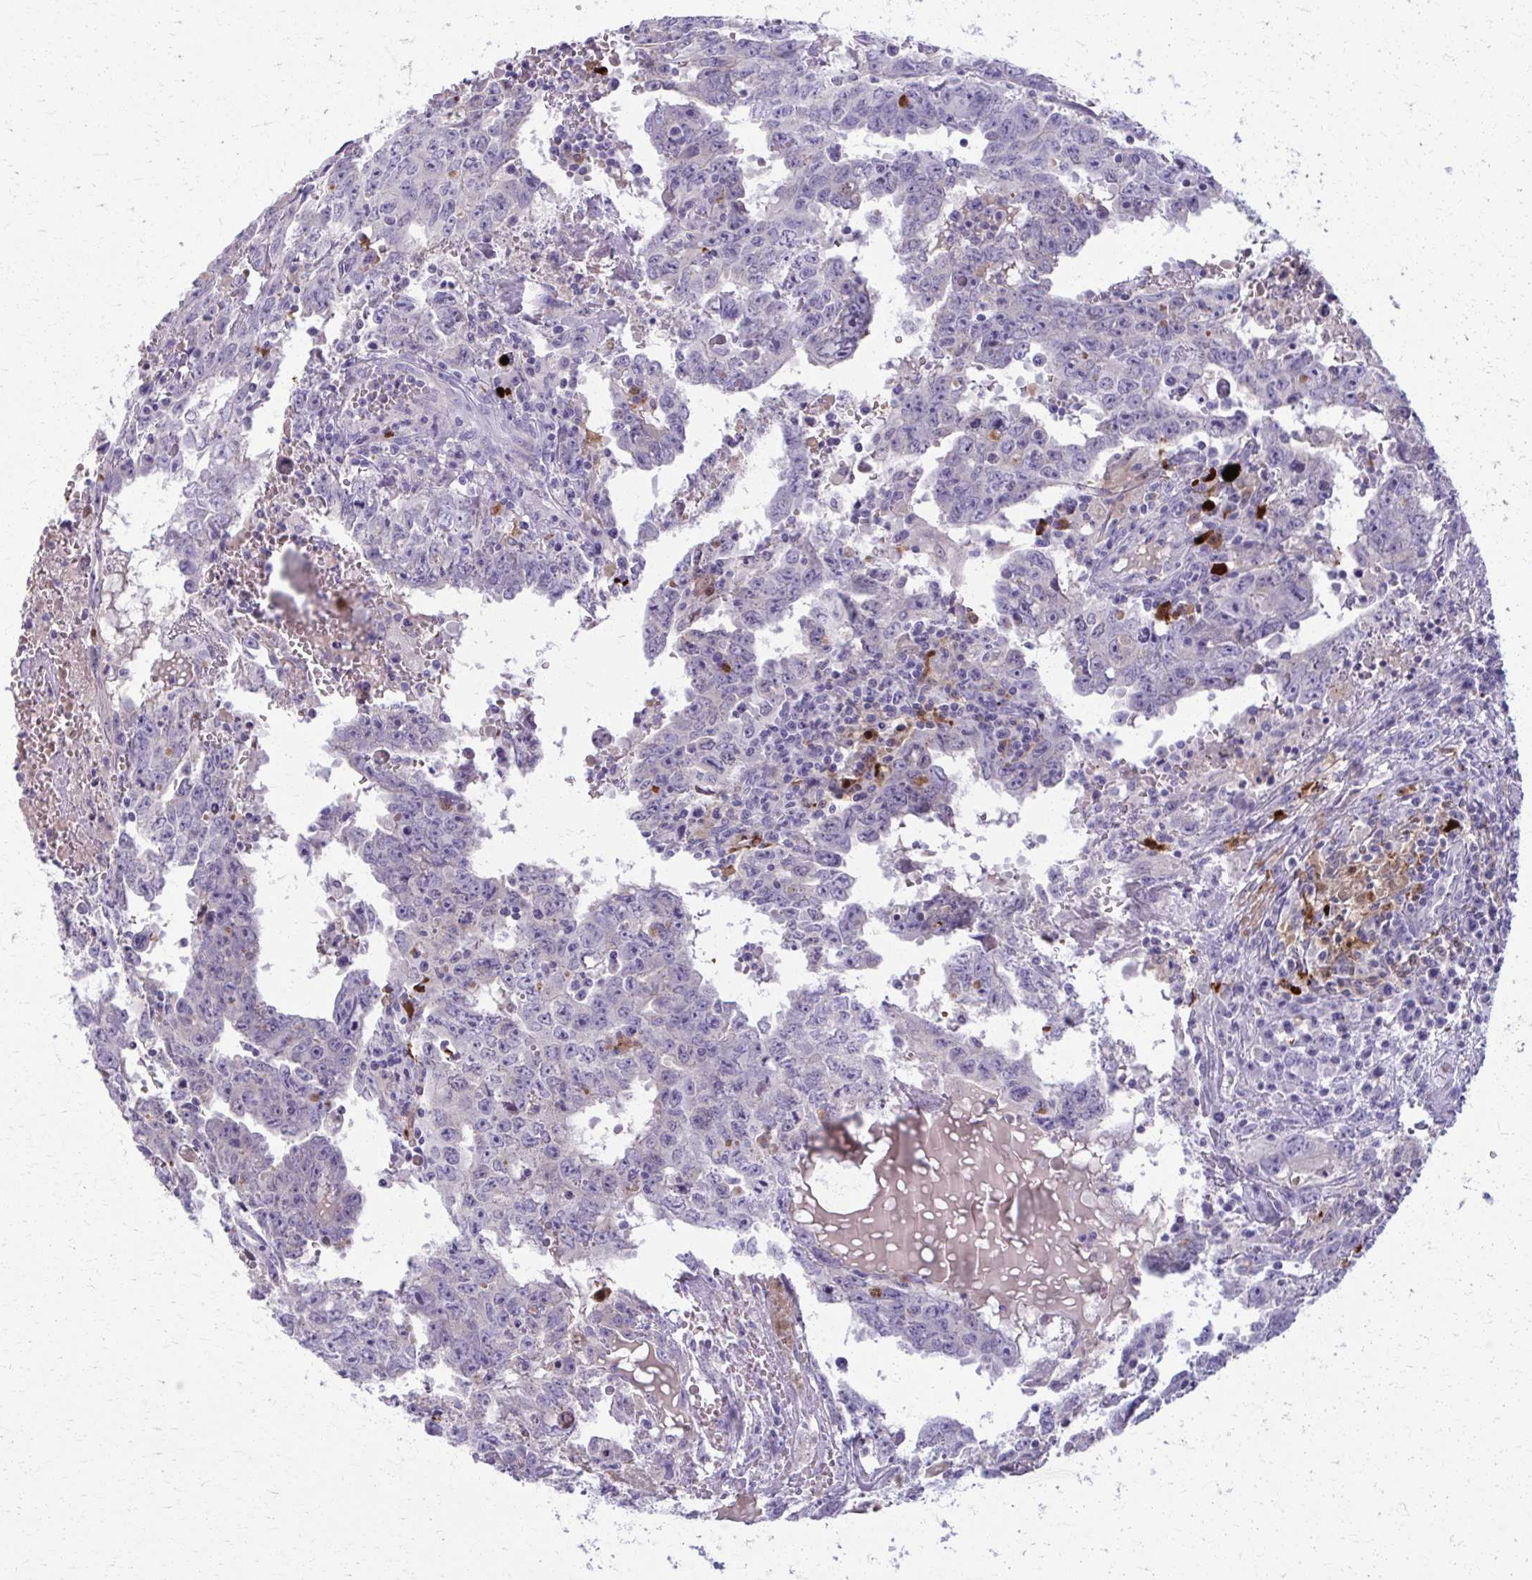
{"staining": {"intensity": "negative", "quantity": "none", "location": "none"}, "tissue": "testis cancer", "cell_type": "Tumor cells", "image_type": "cancer", "snomed": [{"axis": "morphology", "description": "Carcinoma, Embryonal, NOS"}, {"axis": "topography", "description": "Testis"}], "caption": "Tumor cells are negative for brown protein staining in testis cancer (embryonal carcinoma).", "gene": "OR4M1", "patient": {"sex": "male", "age": 22}}